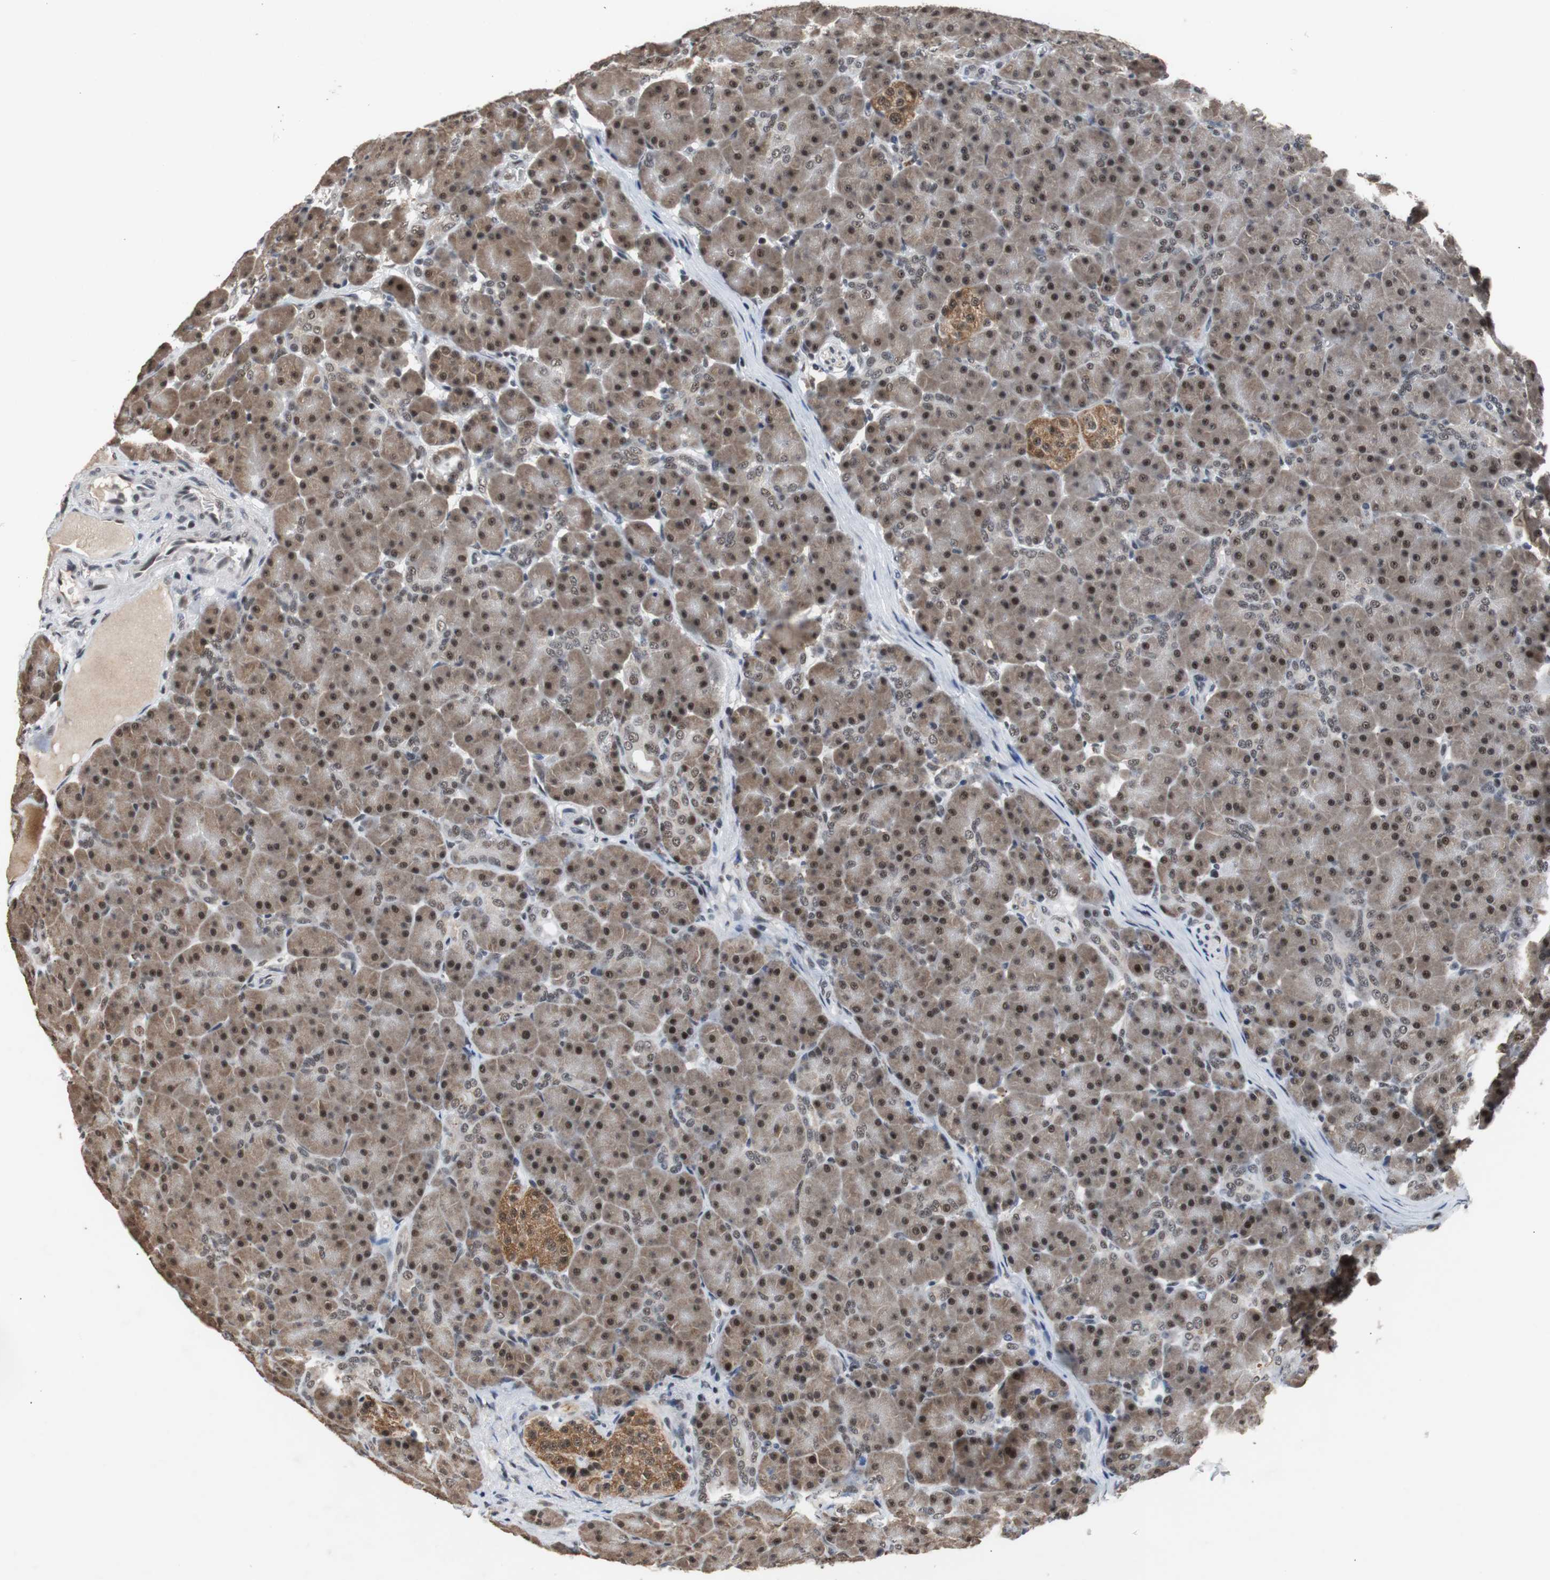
{"staining": {"intensity": "moderate", "quantity": ">75%", "location": "cytoplasmic/membranous,nuclear"}, "tissue": "pancreas", "cell_type": "Exocrine glandular cells", "image_type": "normal", "snomed": [{"axis": "morphology", "description": "Normal tissue, NOS"}, {"axis": "topography", "description": "Pancreas"}], "caption": "Approximately >75% of exocrine glandular cells in unremarkable human pancreas demonstrate moderate cytoplasmic/membranous,nuclear protein staining as visualized by brown immunohistochemical staining.", "gene": "USP28", "patient": {"sex": "male", "age": 66}}